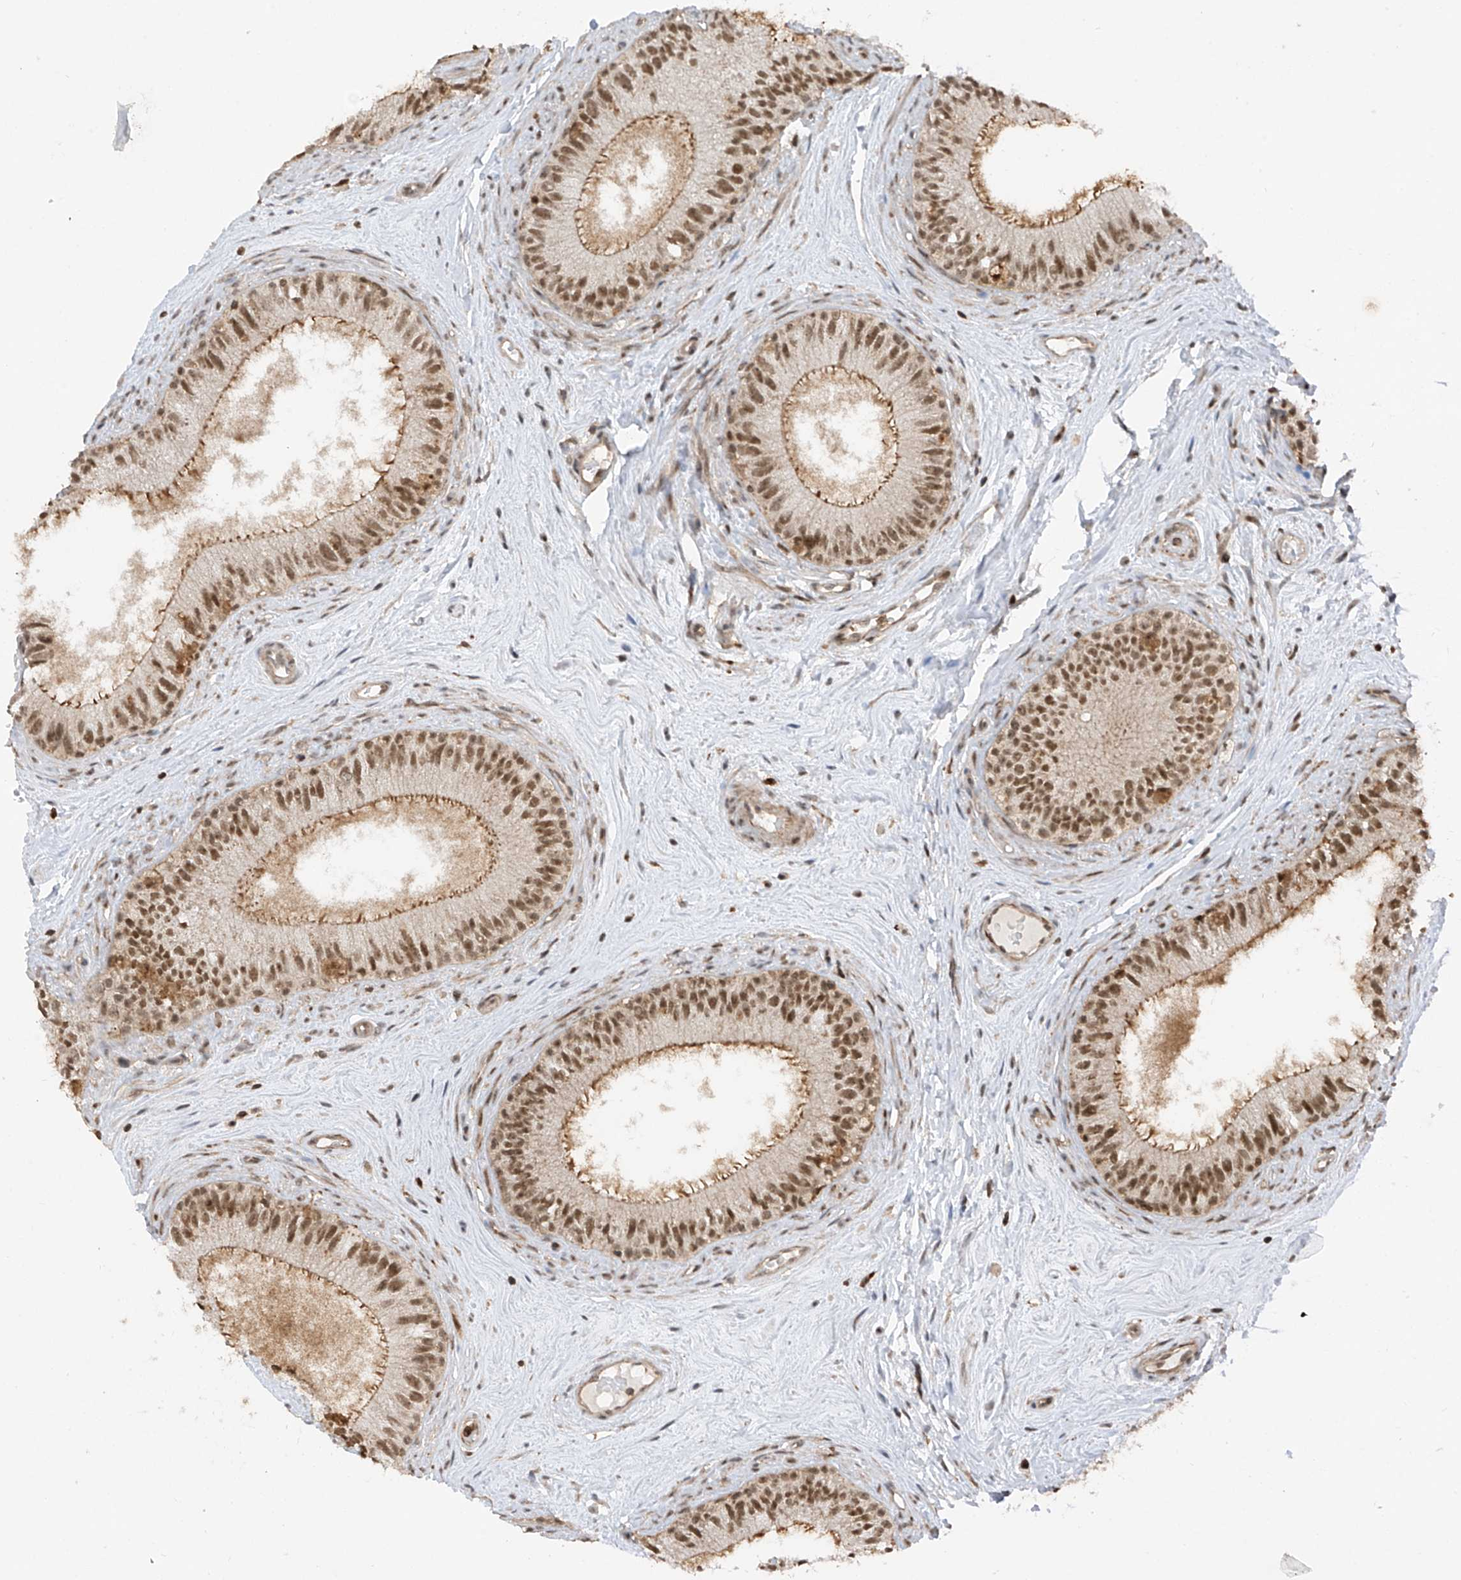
{"staining": {"intensity": "strong", "quantity": ">75%", "location": "nuclear"}, "tissue": "epididymis", "cell_type": "Glandular cells", "image_type": "normal", "snomed": [{"axis": "morphology", "description": "Normal tissue, NOS"}, {"axis": "topography", "description": "Epididymis"}], "caption": "The photomicrograph exhibits immunohistochemical staining of normal epididymis. There is strong nuclear positivity is appreciated in approximately >75% of glandular cells.", "gene": "REPIN1", "patient": {"sex": "male", "age": 71}}